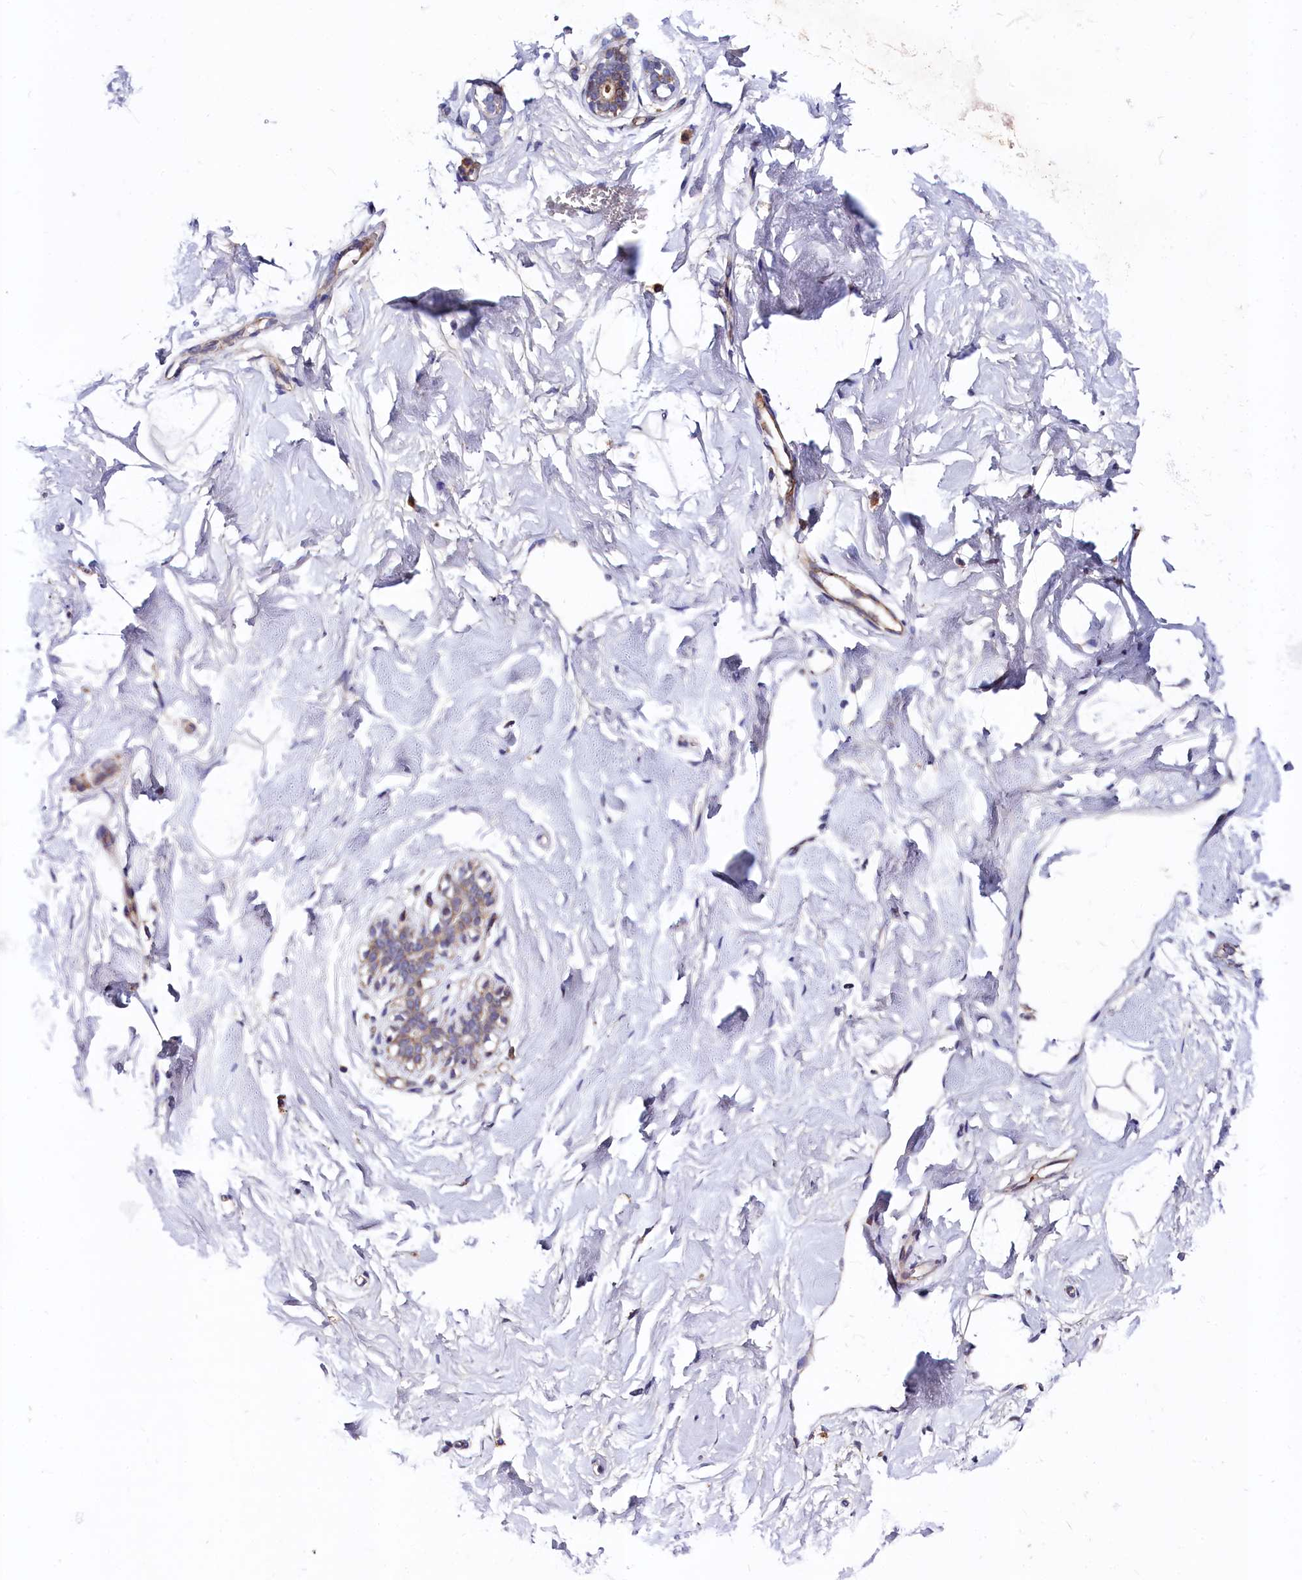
{"staining": {"intensity": "negative", "quantity": "none", "location": "none"}, "tissue": "breast", "cell_type": "Adipocytes", "image_type": "normal", "snomed": [{"axis": "morphology", "description": "Normal tissue, NOS"}, {"axis": "morphology", "description": "Adenoma, NOS"}, {"axis": "topography", "description": "Breast"}], "caption": "Adipocytes show no significant protein positivity in benign breast.", "gene": "SPRYD3", "patient": {"sex": "female", "age": 23}}